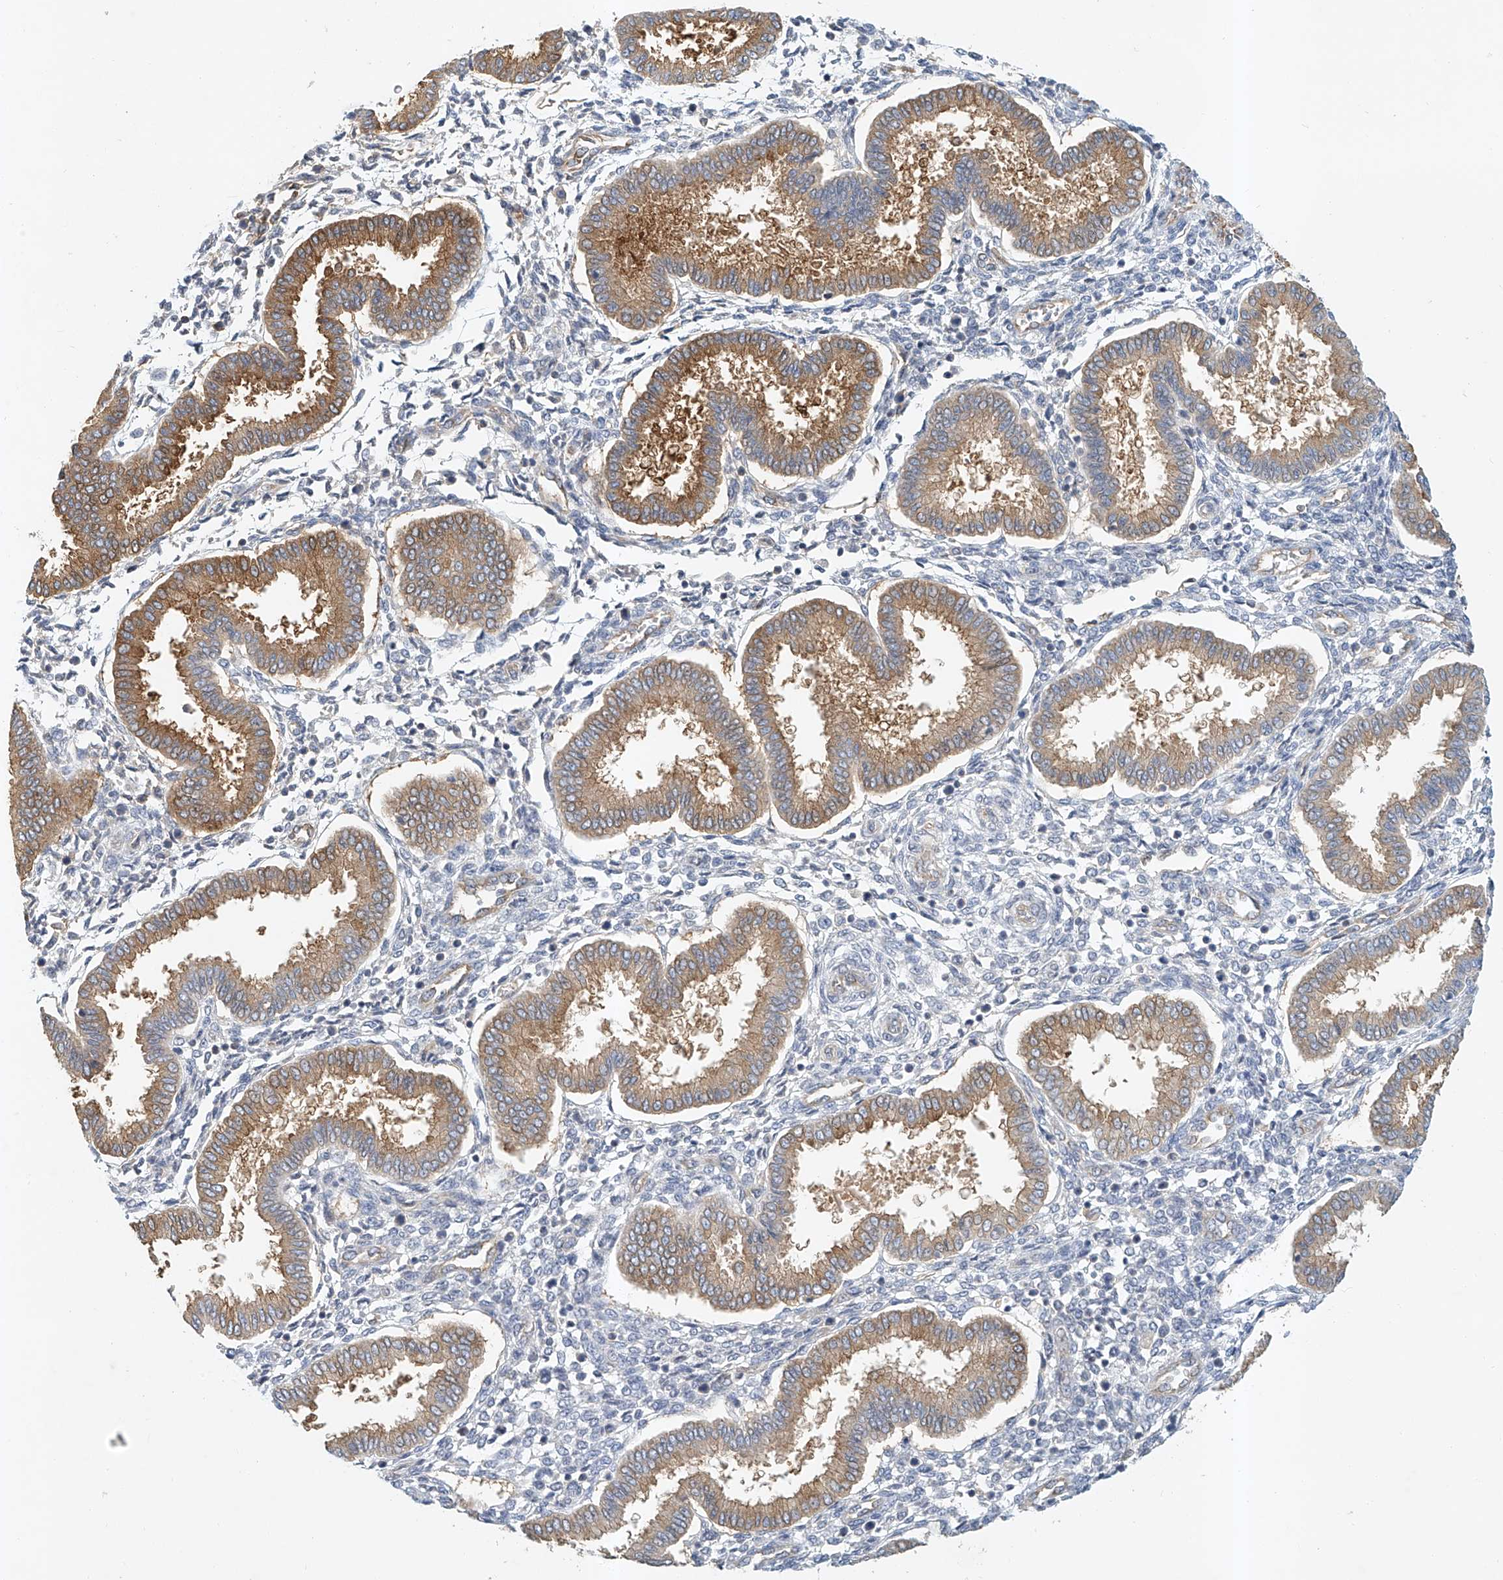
{"staining": {"intensity": "negative", "quantity": "none", "location": "none"}, "tissue": "endometrium", "cell_type": "Cells in endometrial stroma", "image_type": "normal", "snomed": [{"axis": "morphology", "description": "Normal tissue, NOS"}, {"axis": "topography", "description": "Endometrium"}], "caption": "IHC histopathology image of normal human endometrium stained for a protein (brown), which demonstrates no positivity in cells in endometrial stroma. Nuclei are stained in blue.", "gene": "CARMIL1", "patient": {"sex": "female", "age": 24}}